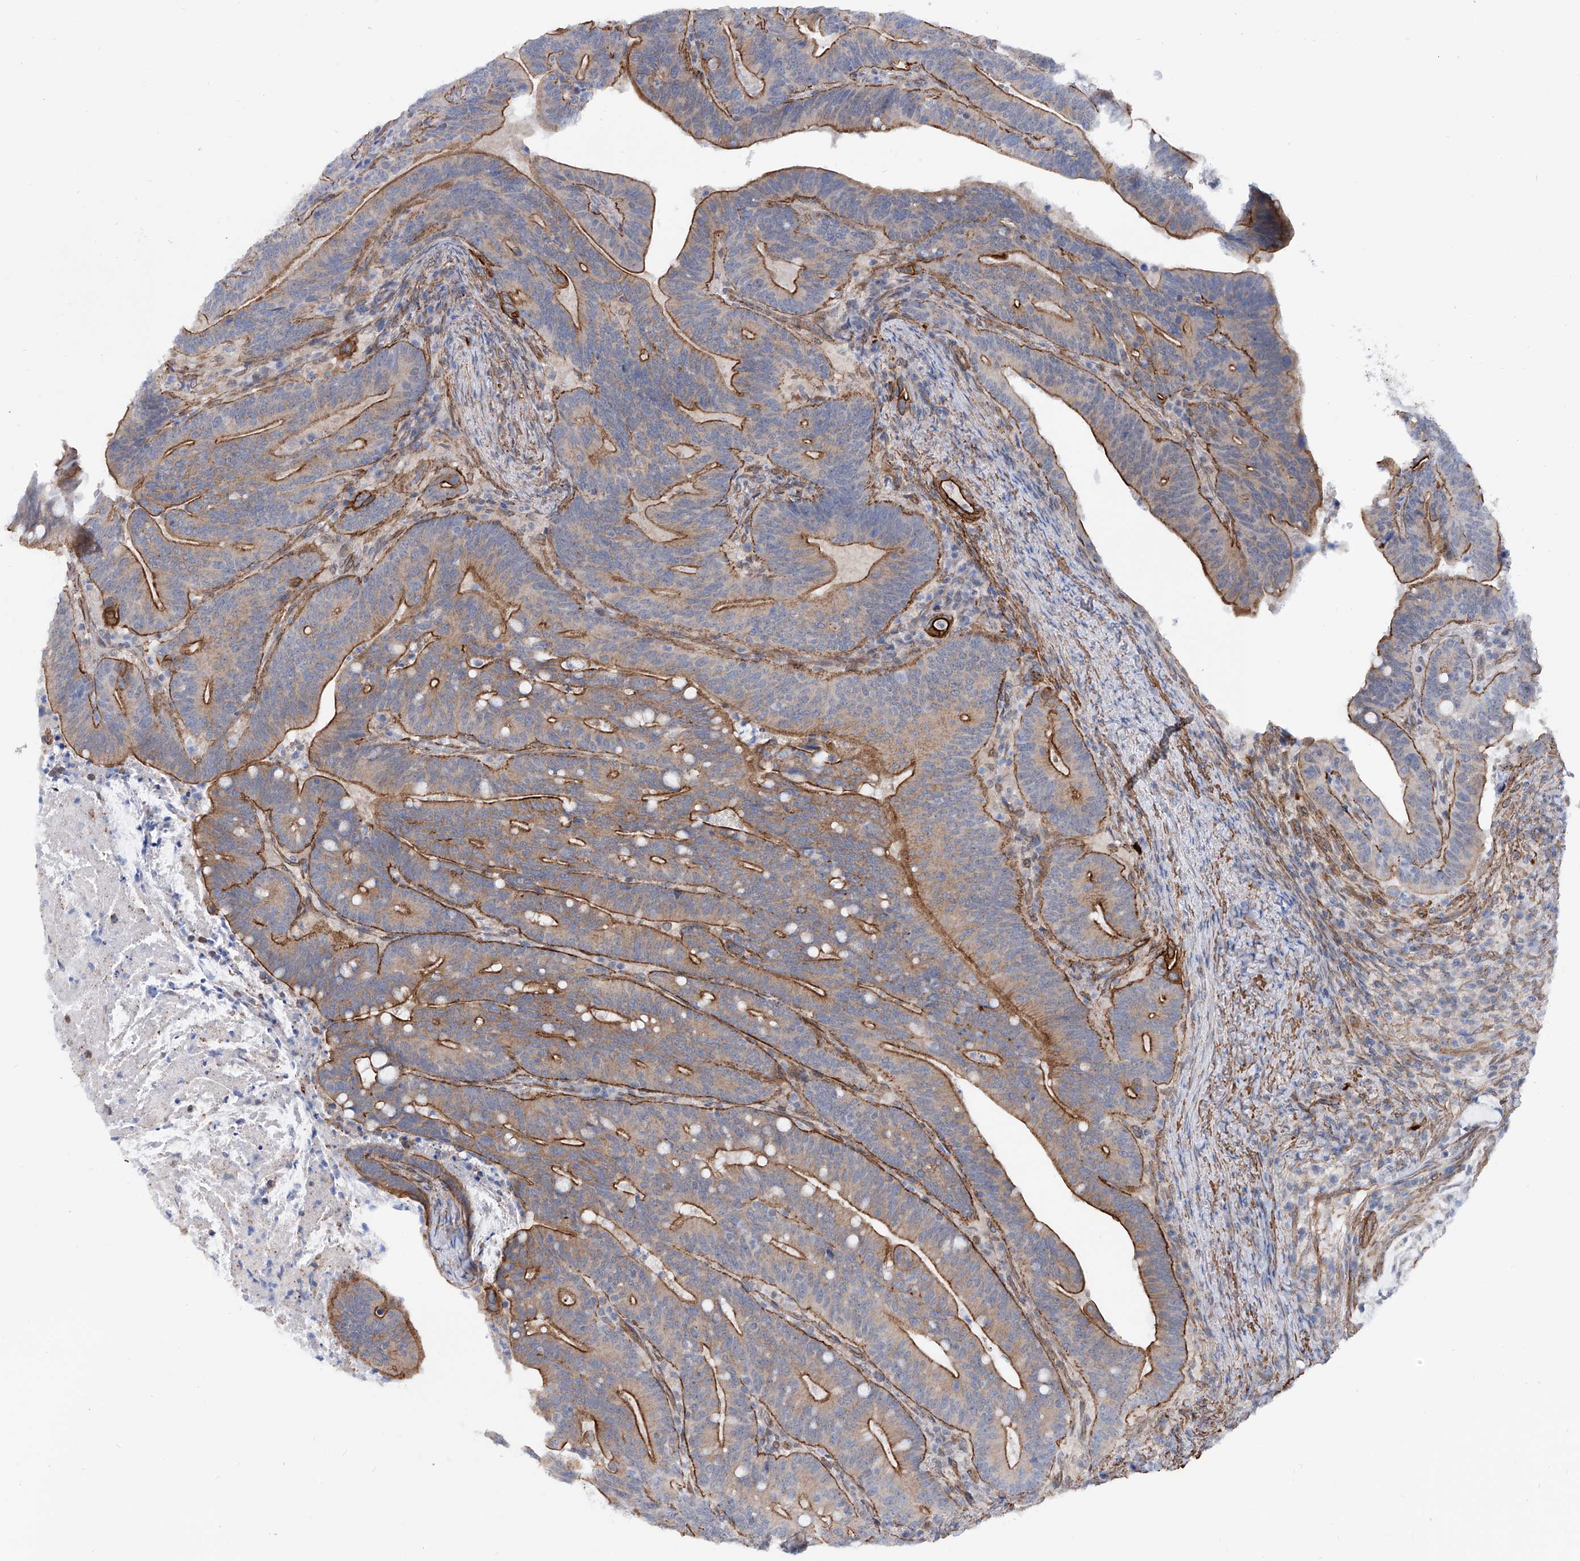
{"staining": {"intensity": "moderate", "quantity": ">75%", "location": "cytoplasmic/membranous"}, "tissue": "colorectal cancer", "cell_type": "Tumor cells", "image_type": "cancer", "snomed": [{"axis": "morphology", "description": "Adenocarcinoma, NOS"}, {"axis": "topography", "description": "Colon"}], "caption": "Protein expression by immunohistochemistry shows moderate cytoplasmic/membranous expression in approximately >75% of tumor cells in colorectal cancer.", "gene": "ZNF490", "patient": {"sex": "female", "age": 66}}